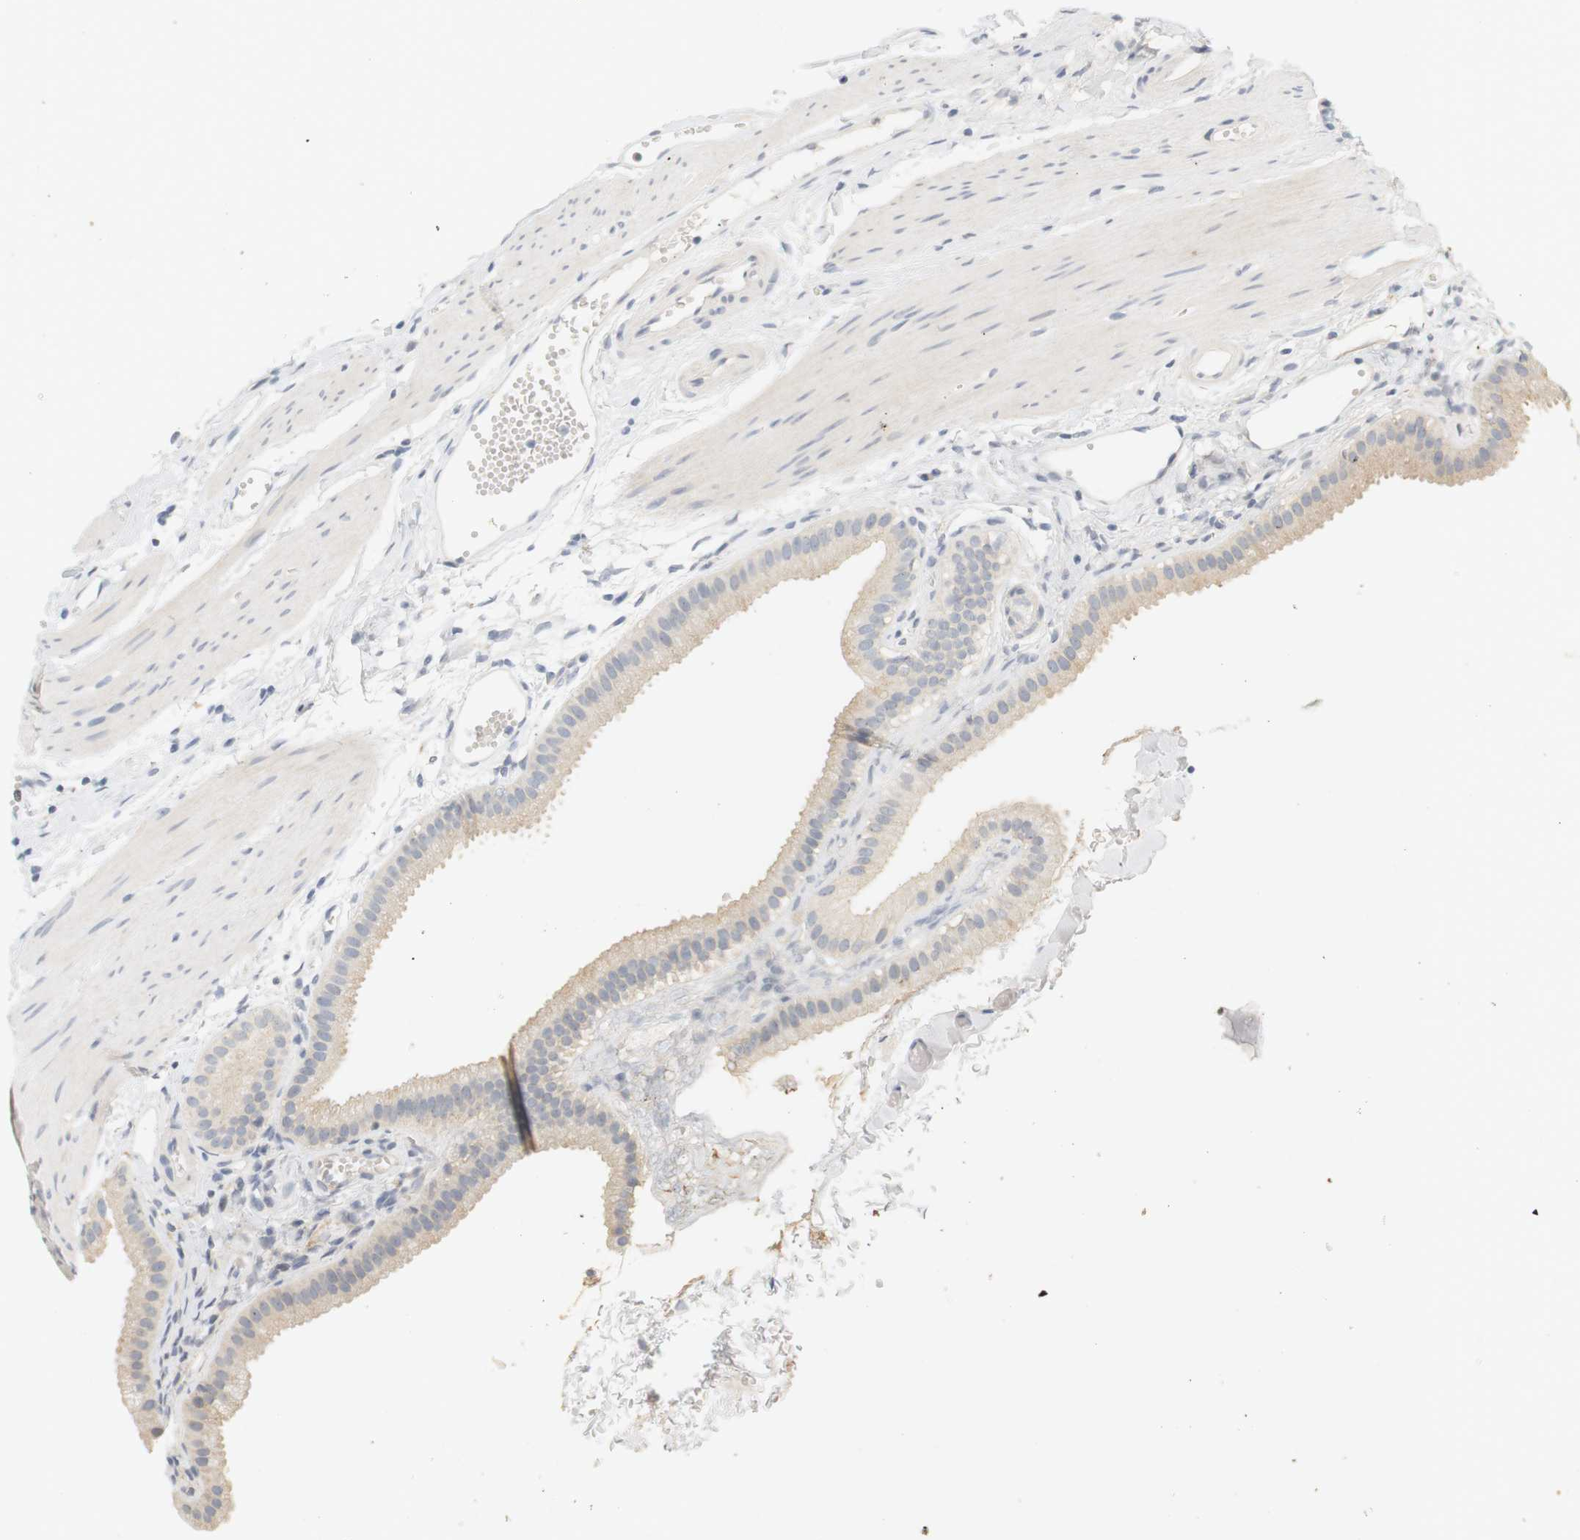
{"staining": {"intensity": "negative", "quantity": "none", "location": "none"}, "tissue": "gallbladder", "cell_type": "Glandular cells", "image_type": "normal", "snomed": [{"axis": "morphology", "description": "Normal tissue, NOS"}, {"axis": "topography", "description": "Gallbladder"}], "caption": "DAB immunohistochemical staining of unremarkable human gallbladder shows no significant staining in glandular cells. Brightfield microscopy of immunohistochemistry stained with DAB (brown) and hematoxylin (blue), captured at high magnification.", "gene": "RTN3", "patient": {"sex": "female", "age": 64}}